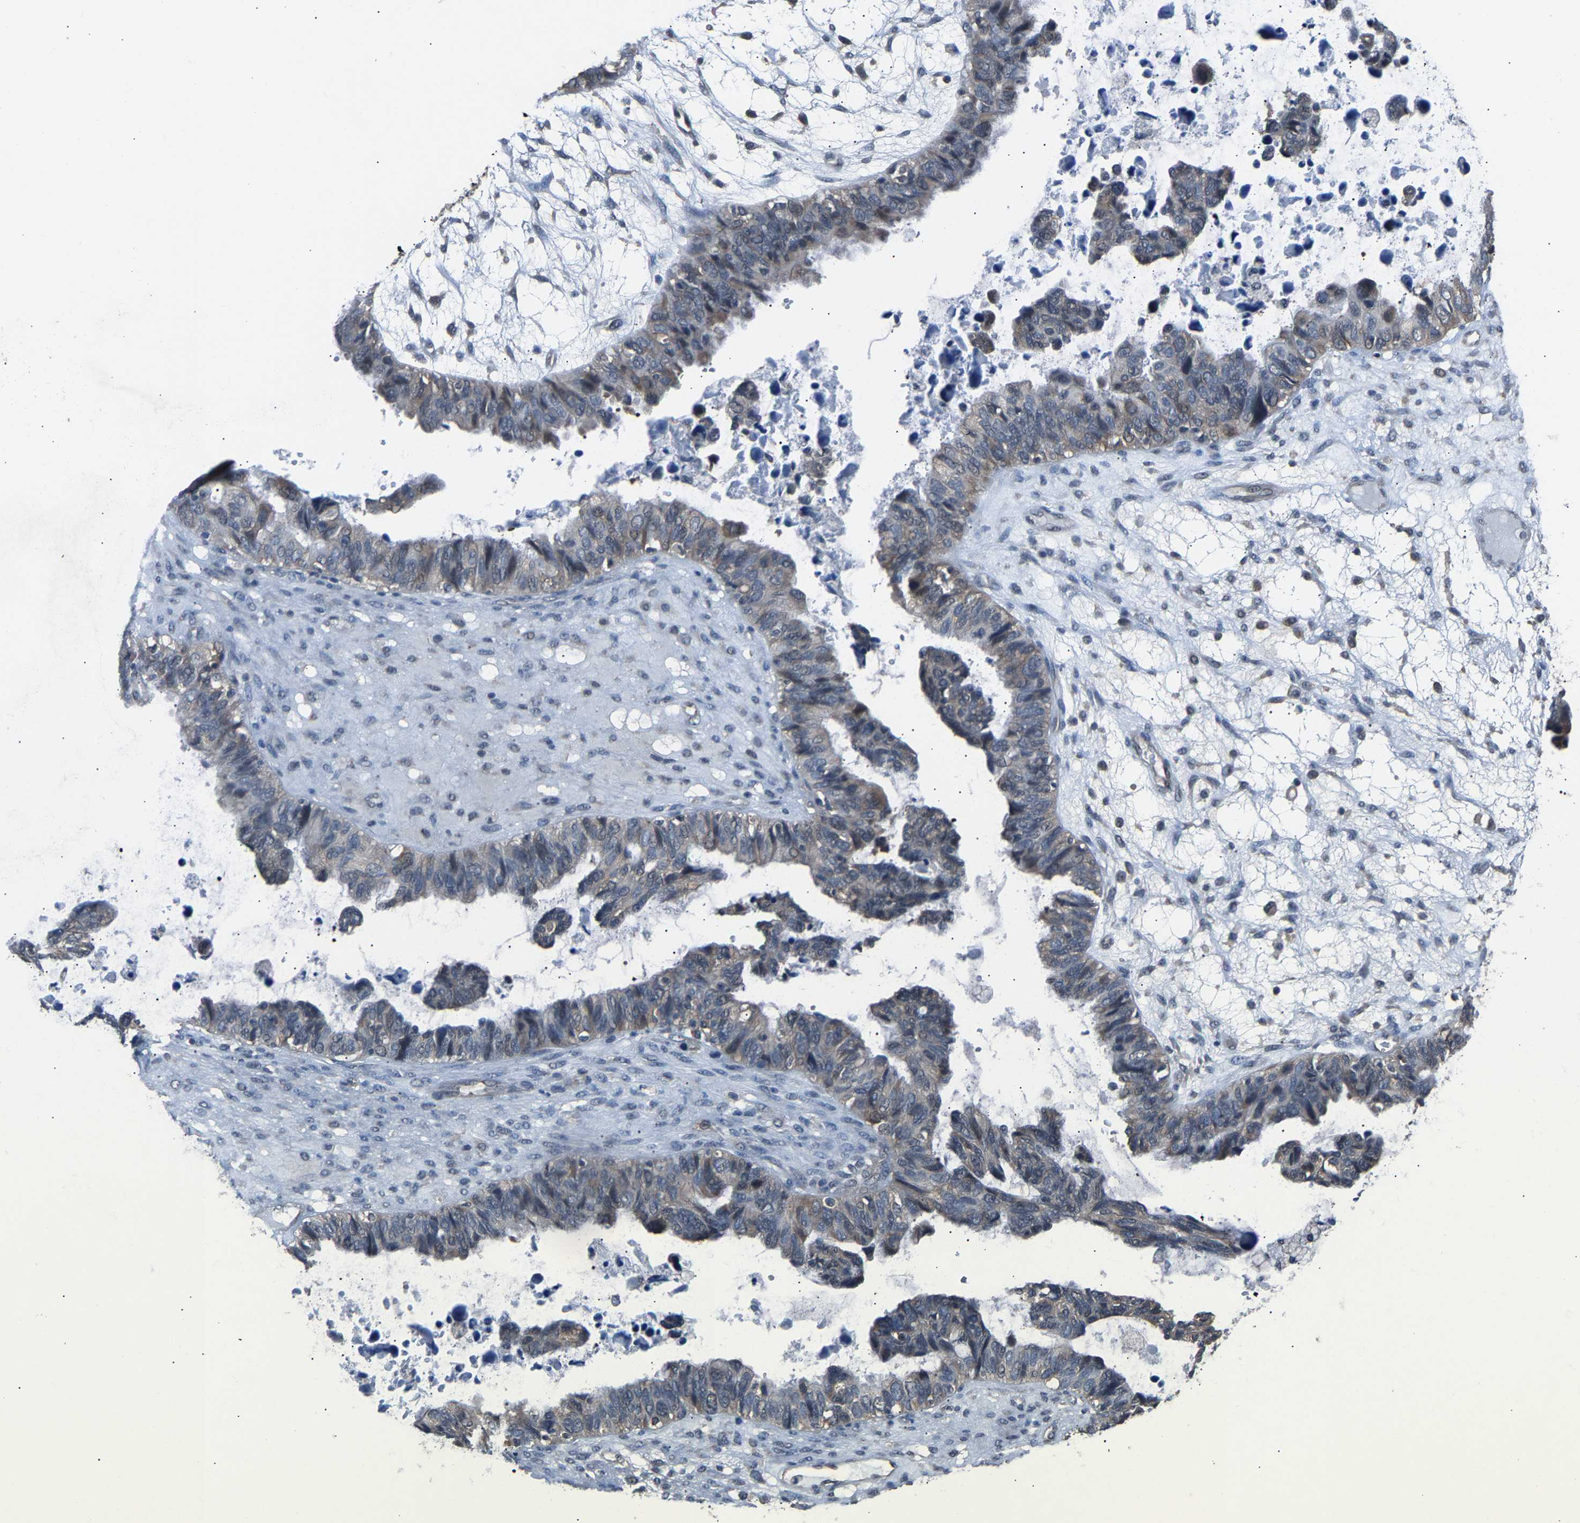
{"staining": {"intensity": "weak", "quantity": "25%-75%", "location": "cytoplasmic/membranous"}, "tissue": "ovarian cancer", "cell_type": "Tumor cells", "image_type": "cancer", "snomed": [{"axis": "morphology", "description": "Cystadenocarcinoma, serous, NOS"}, {"axis": "topography", "description": "Ovary"}], "caption": "A histopathology image showing weak cytoplasmic/membranous expression in approximately 25%-75% of tumor cells in serous cystadenocarcinoma (ovarian), as visualized by brown immunohistochemical staining.", "gene": "ABCC9", "patient": {"sex": "female", "age": 79}}